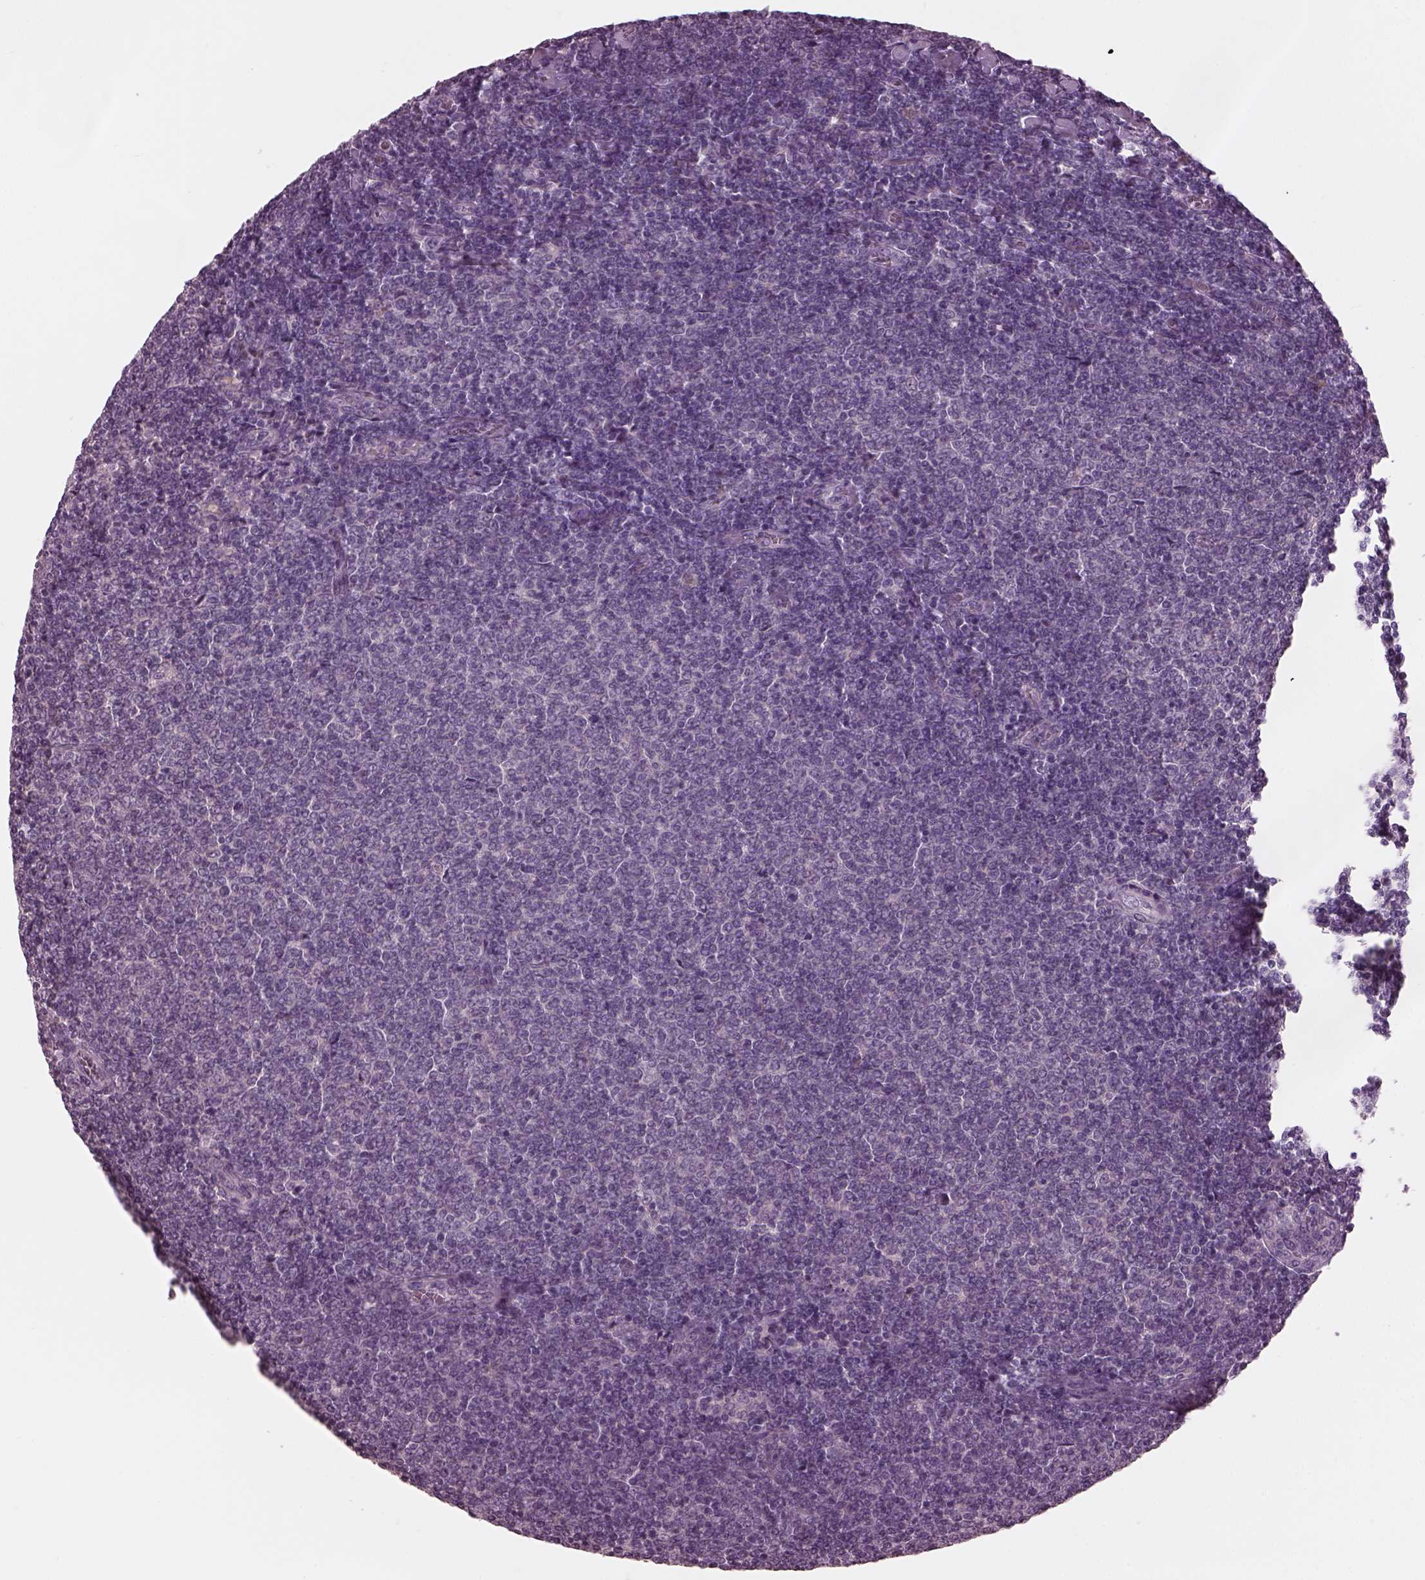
{"staining": {"intensity": "negative", "quantity": "none", "location": "none"}, "tissue": "lymphoma", "cell_type": "Tumor cells", "image_type": "cancer", "snomed": [{"axis": "morphology", "description": "Malignant lymphoma, non-Hodgkin's type, Low grade"}, {"axis": "topography", "description": "Lymph node"}], "caption": "An immunohistochemistry (IHC) photomicrograph of lymphoma is shown. There is no staining in tumor cells of lymphoma. The staining was performed using DAB (3,3'-diaminobenzidine) to visualize the protein expression in brown, while the nuclei were stained in blue with hematoxylin (Magnification: 20x).", "gene": "MIA", "patient": {"sex": "male", "age": 52}}